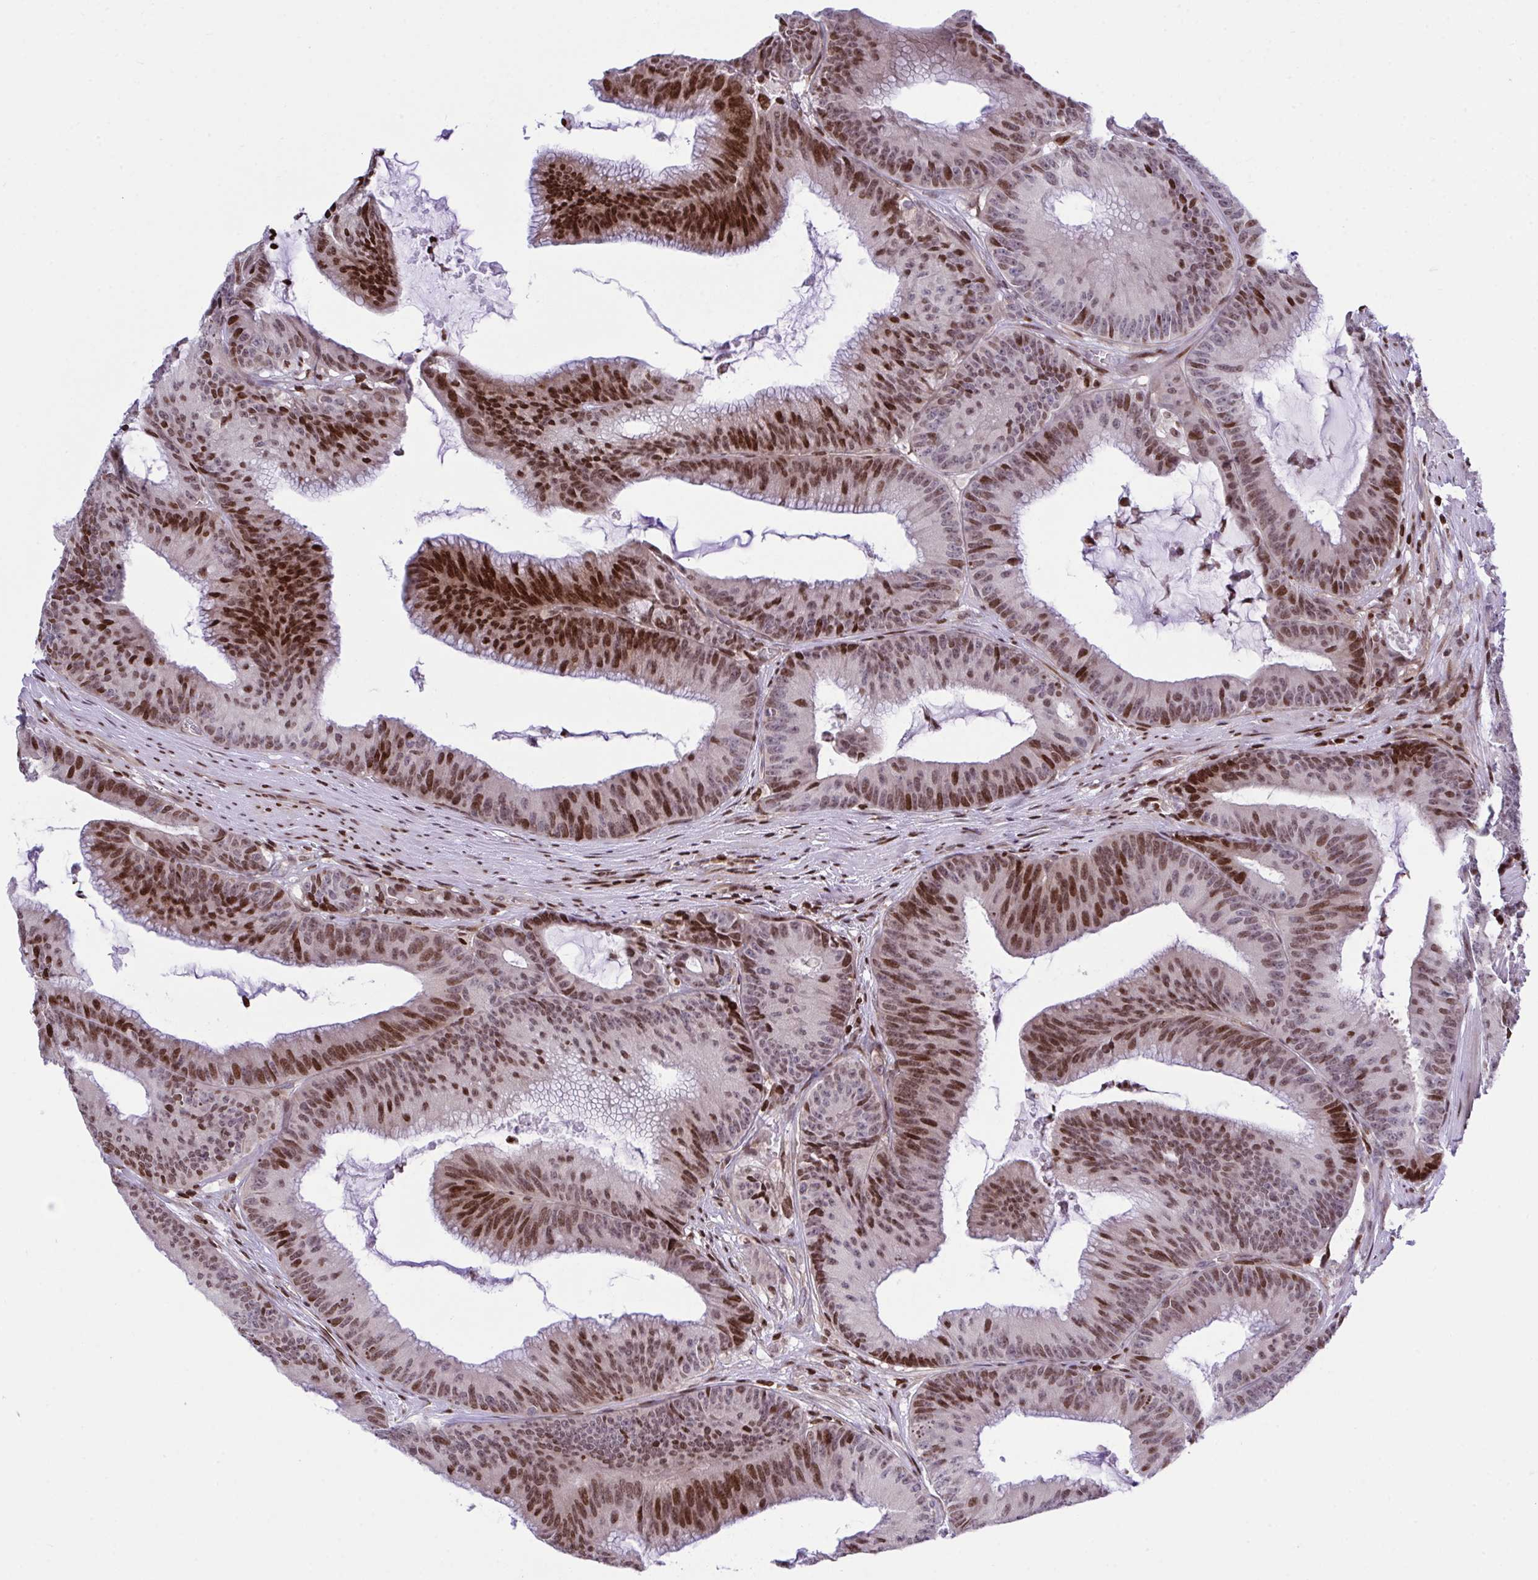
{"staining": {"intensity": "strong", "quantity": "25%-75%", "location": "nuclear"}, "tissue": "colorectal cancer", "cell_type": "Tumor cells", "image_type": "cancer", "snomed": [{"axis": "morphology", "description": "Adenocarcinoma, NOS"}, {"axis": "topography", "description": "Colon"}], "caption": "Colorectal cancer stained with DAB (3,3'-diaminobenzidine) immunohistochemistry (IHC) exhibits high levels of strong nuclear positivity in approximately 25%-75% of tumor cells.", "gene": "RAPGEF5", "patient": {"sex": "female", "age": 78}}